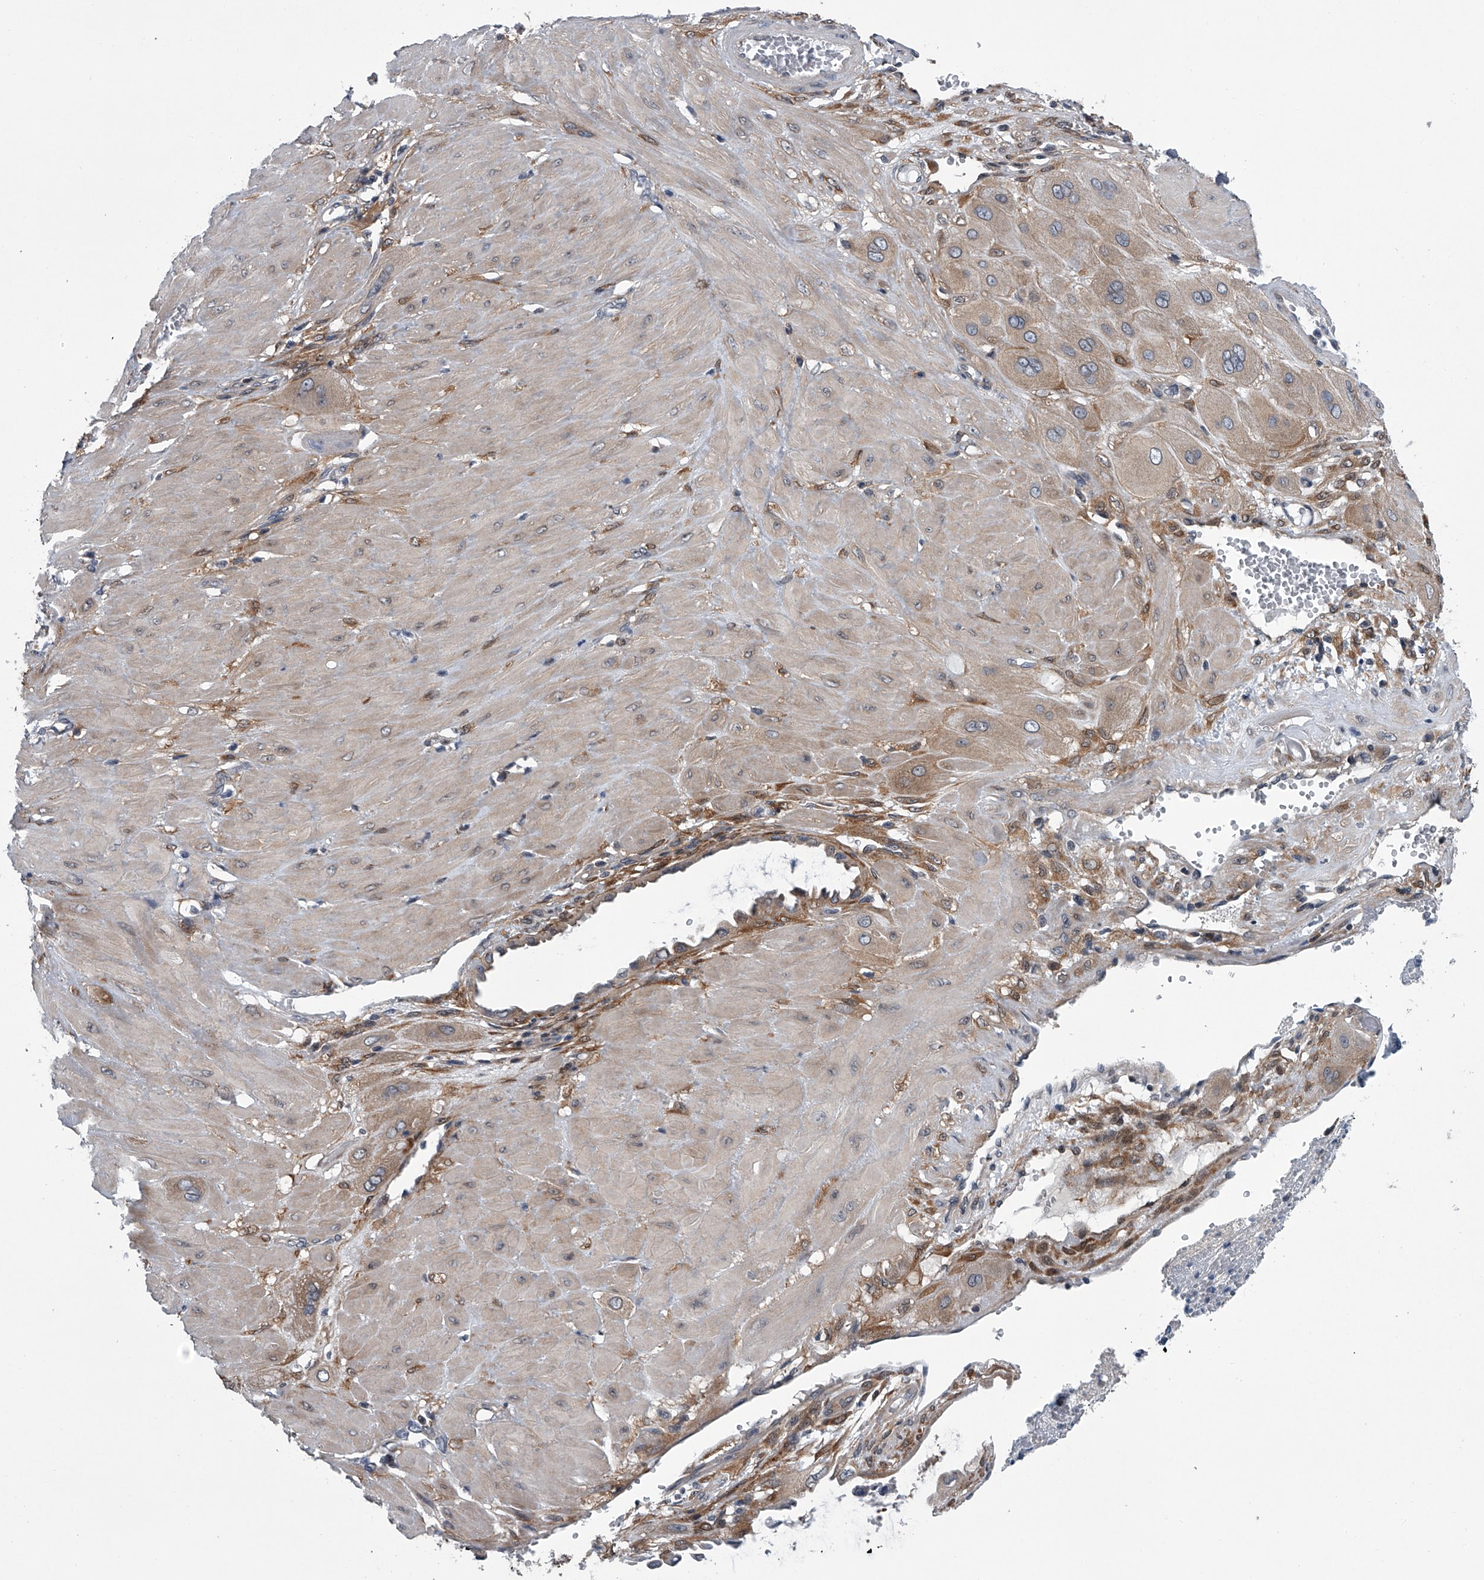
{"staining": {"intensity": "weak", "quantity": "25%-75%", "location": "cytoplasmic/membranous"}, "tissue": "cervical cancer", "cell_type": "Tumor cells", "image_type": "cancer", "snomed": [{"axis": "morphology", "description": "Squamous cell carcinoma, NOS"}, {"axis": "topography", "description": "Cervix"}], "caption": "DAB (3,3'-diaminobenzidine) immunohistochemical staining of cervical cancer demonstrates weak cytoplasmic/membranous protein positivity in about 25%-75% of tumor cells. (brown staining indicates protein expression, while blue staining denotes nuclei).", "gene": "PPP2R5D", "patient": {"sex": "female", "age": 34}}